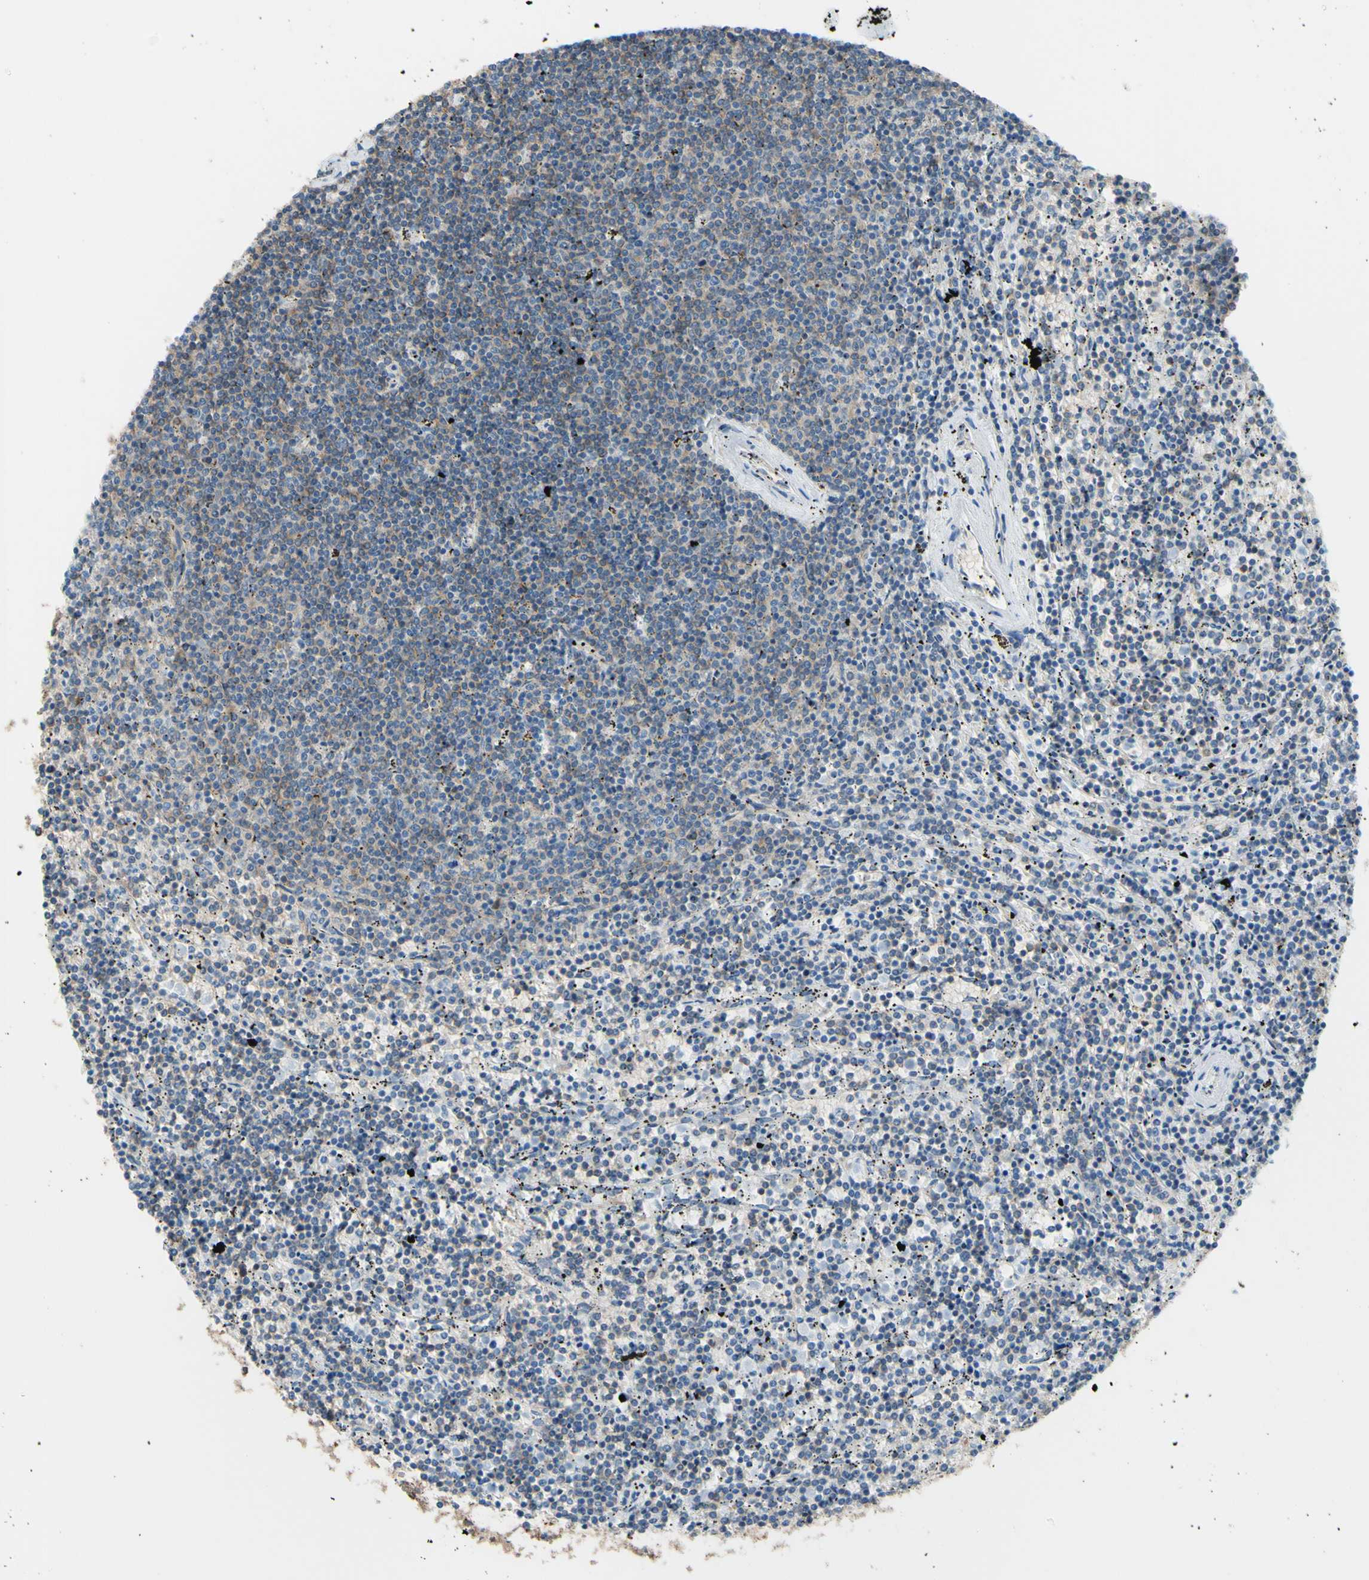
{"staining": {"intensity": "negative", "quantity": "none", "location": "none"}, "tissue": "lymphoma", "cell_type": "Tumor cells", "image_type": "cancer", "snomed": [{"axis": "morphology", "description": "Malignant lymphoma, non-Hodgkin's type, Low grade"}, {"axis": "topography", "description": "Spleen"}], "caption": "Photomicrograph shows no significant protein positivity in tumor cells of lymphoma.", "gene": "ADD1", "patient": {"sex": "female", "age": 50}}